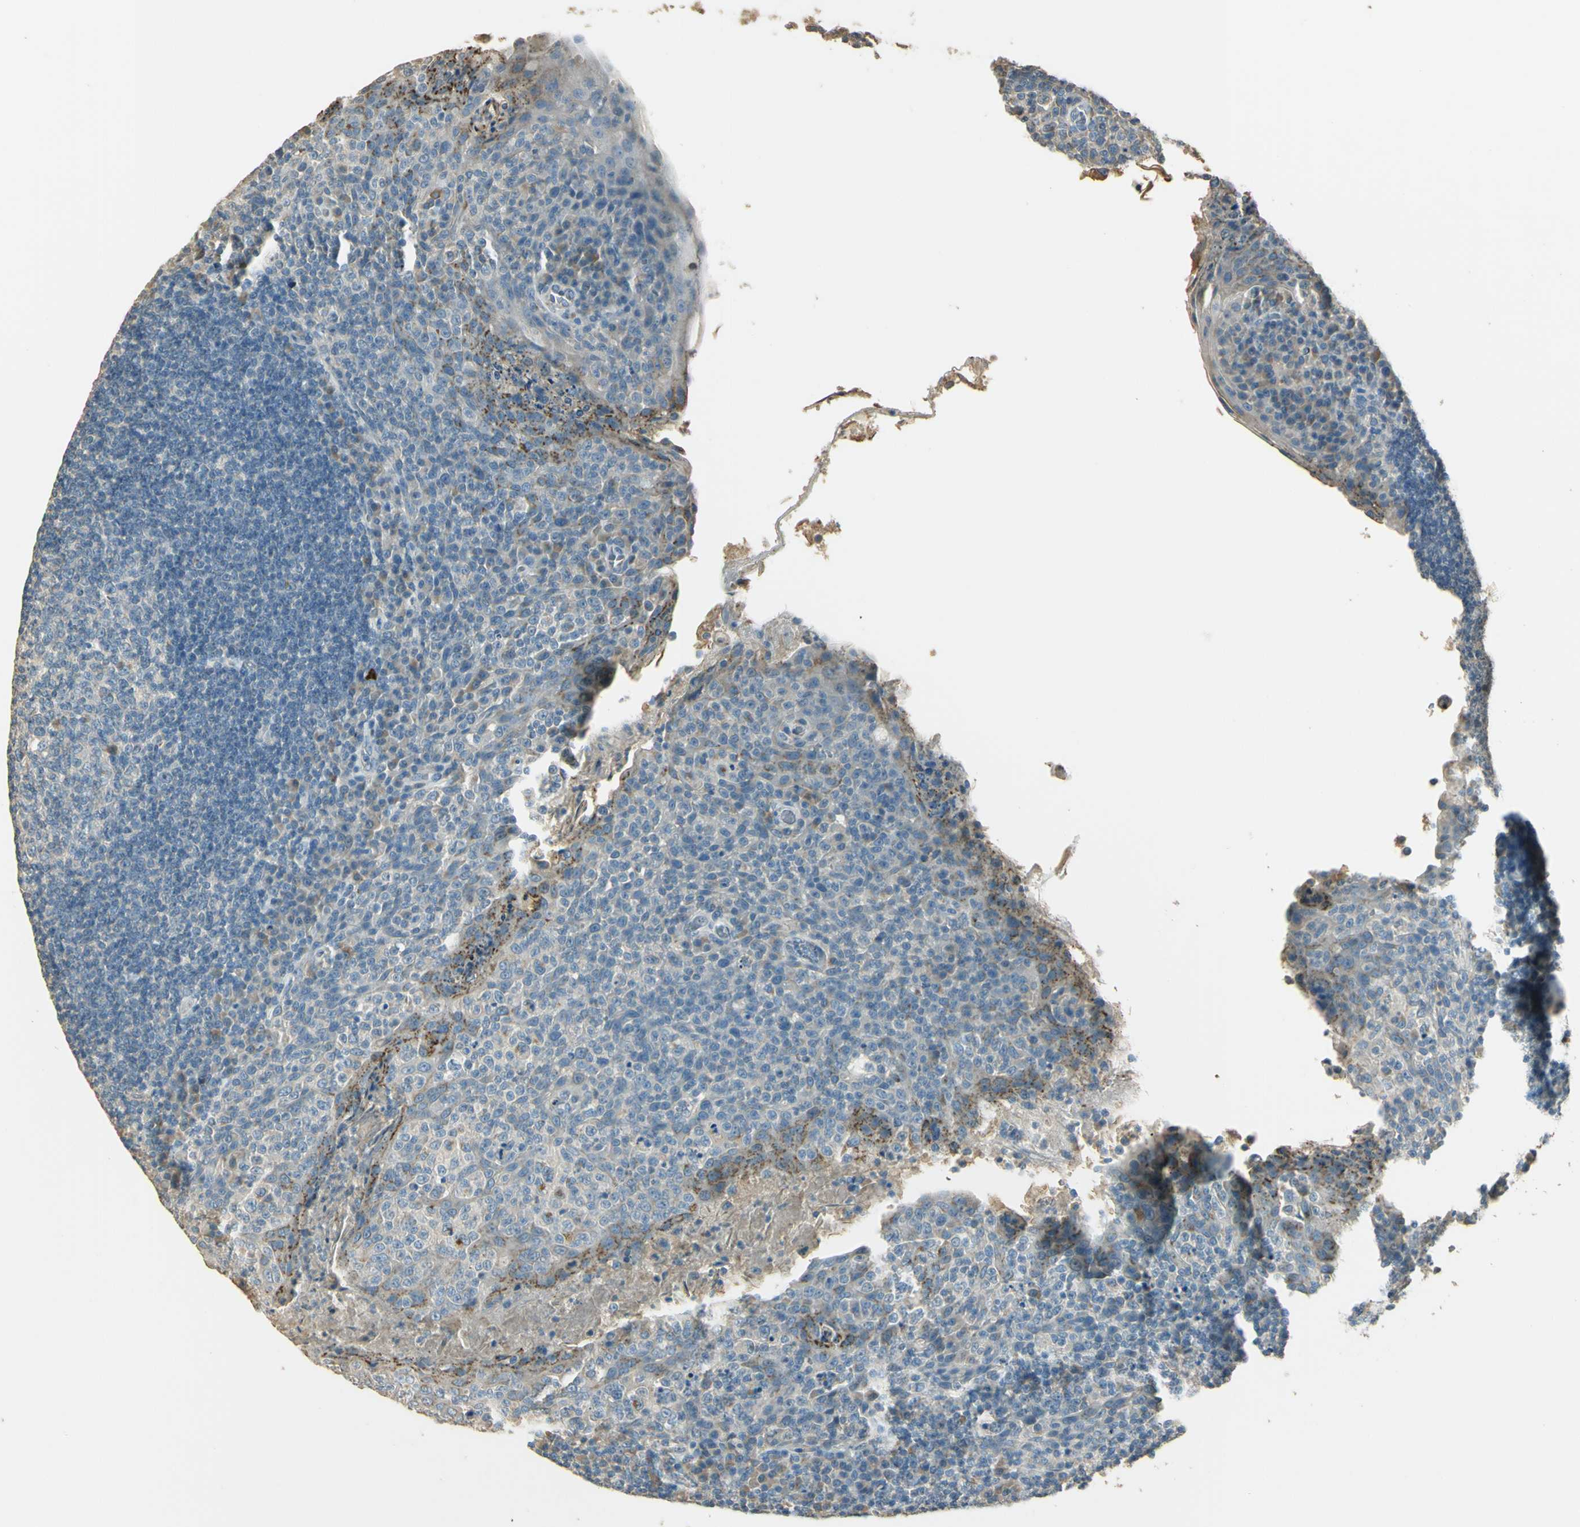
{"staining": {"intensity": "negative", "quantity": "none", "location": "none"}, "tissue": "tonsil", "cell_type": "Germinal center cells", "image_type": "normal", "snomed": [{"axis": "morphology", "description": "Normal tissue, NOS"}, {"axis": "topography", "description": "Tonsil"}], "caption": "High magnification brightfield microscopy of unremarkable tonsil stained with DAB (3,3'-diaminobenzidine) (brown) and counterstained with hematoxylin (blue): germinal center cells show no significant staining. Brightfield microscopy of immunohistochemistry stained with DAB (3,3'-diaminobenzidine) (brown) and hematoxylin (blue), captured at high magnification.", "gene": "UXS1", "patient": {"sex": "male", "age": 17}}